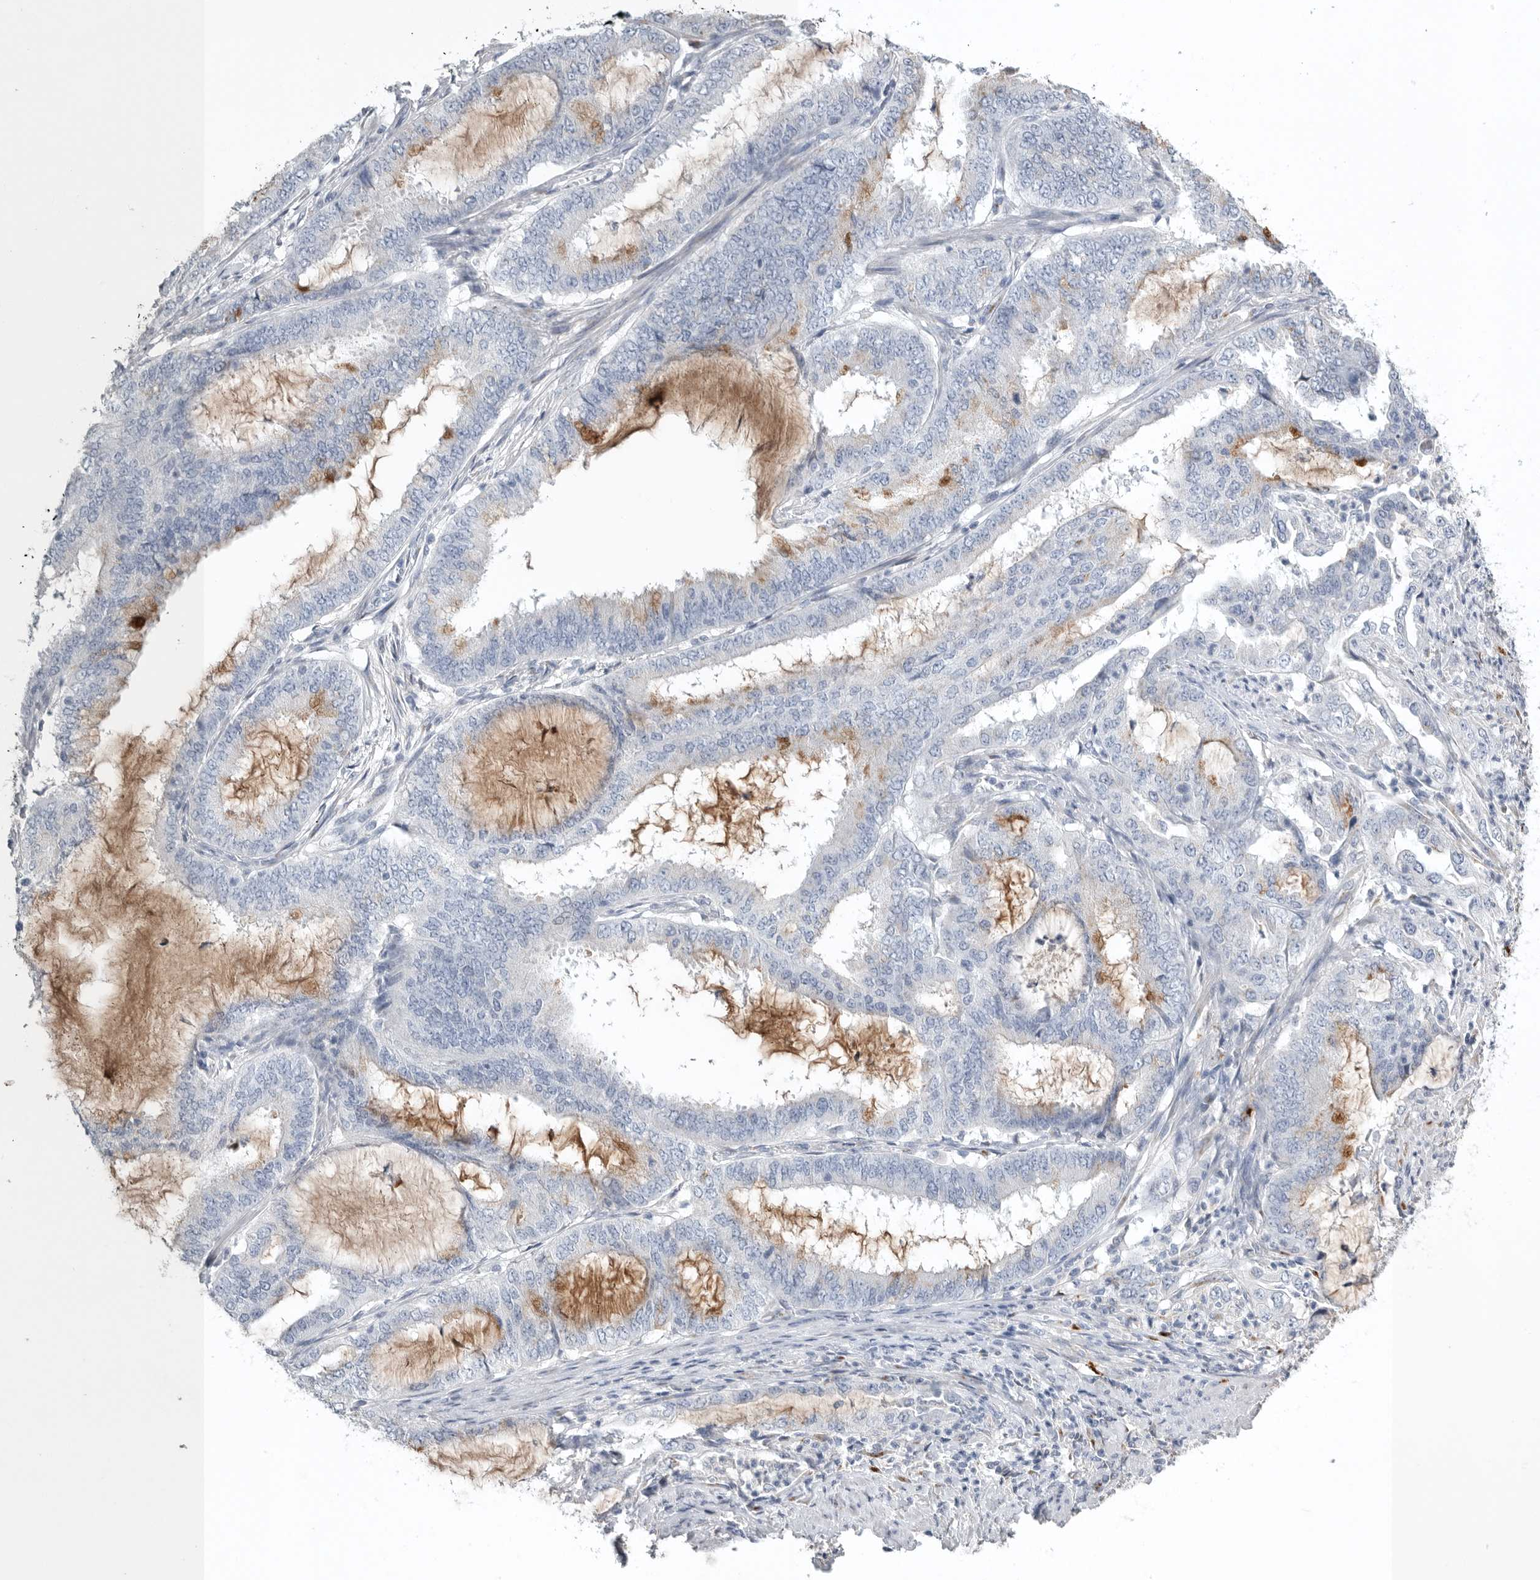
{"staining": {"intensity": "negative", "quantity": "none", "location": "none"}, "tissue": "endometrial cancer", "cell_type": "Tumor cells", "image_type": "cancer", "snomed": [{"axis": "morphology", "description": "Adenocarcinoma, NOS"}, {"axis": "topography", "description": "Endometrium"}], "caption": "IHC image of neoplastic tissue: endometrial cancer (adenocarcinoma) stained with DAB (3,3'-diaminobenzidine) demonstrates no significant protein positivity in tumor cells.", "gene": "TIMP1", "patient": {"sex": "female", "age": 51}}